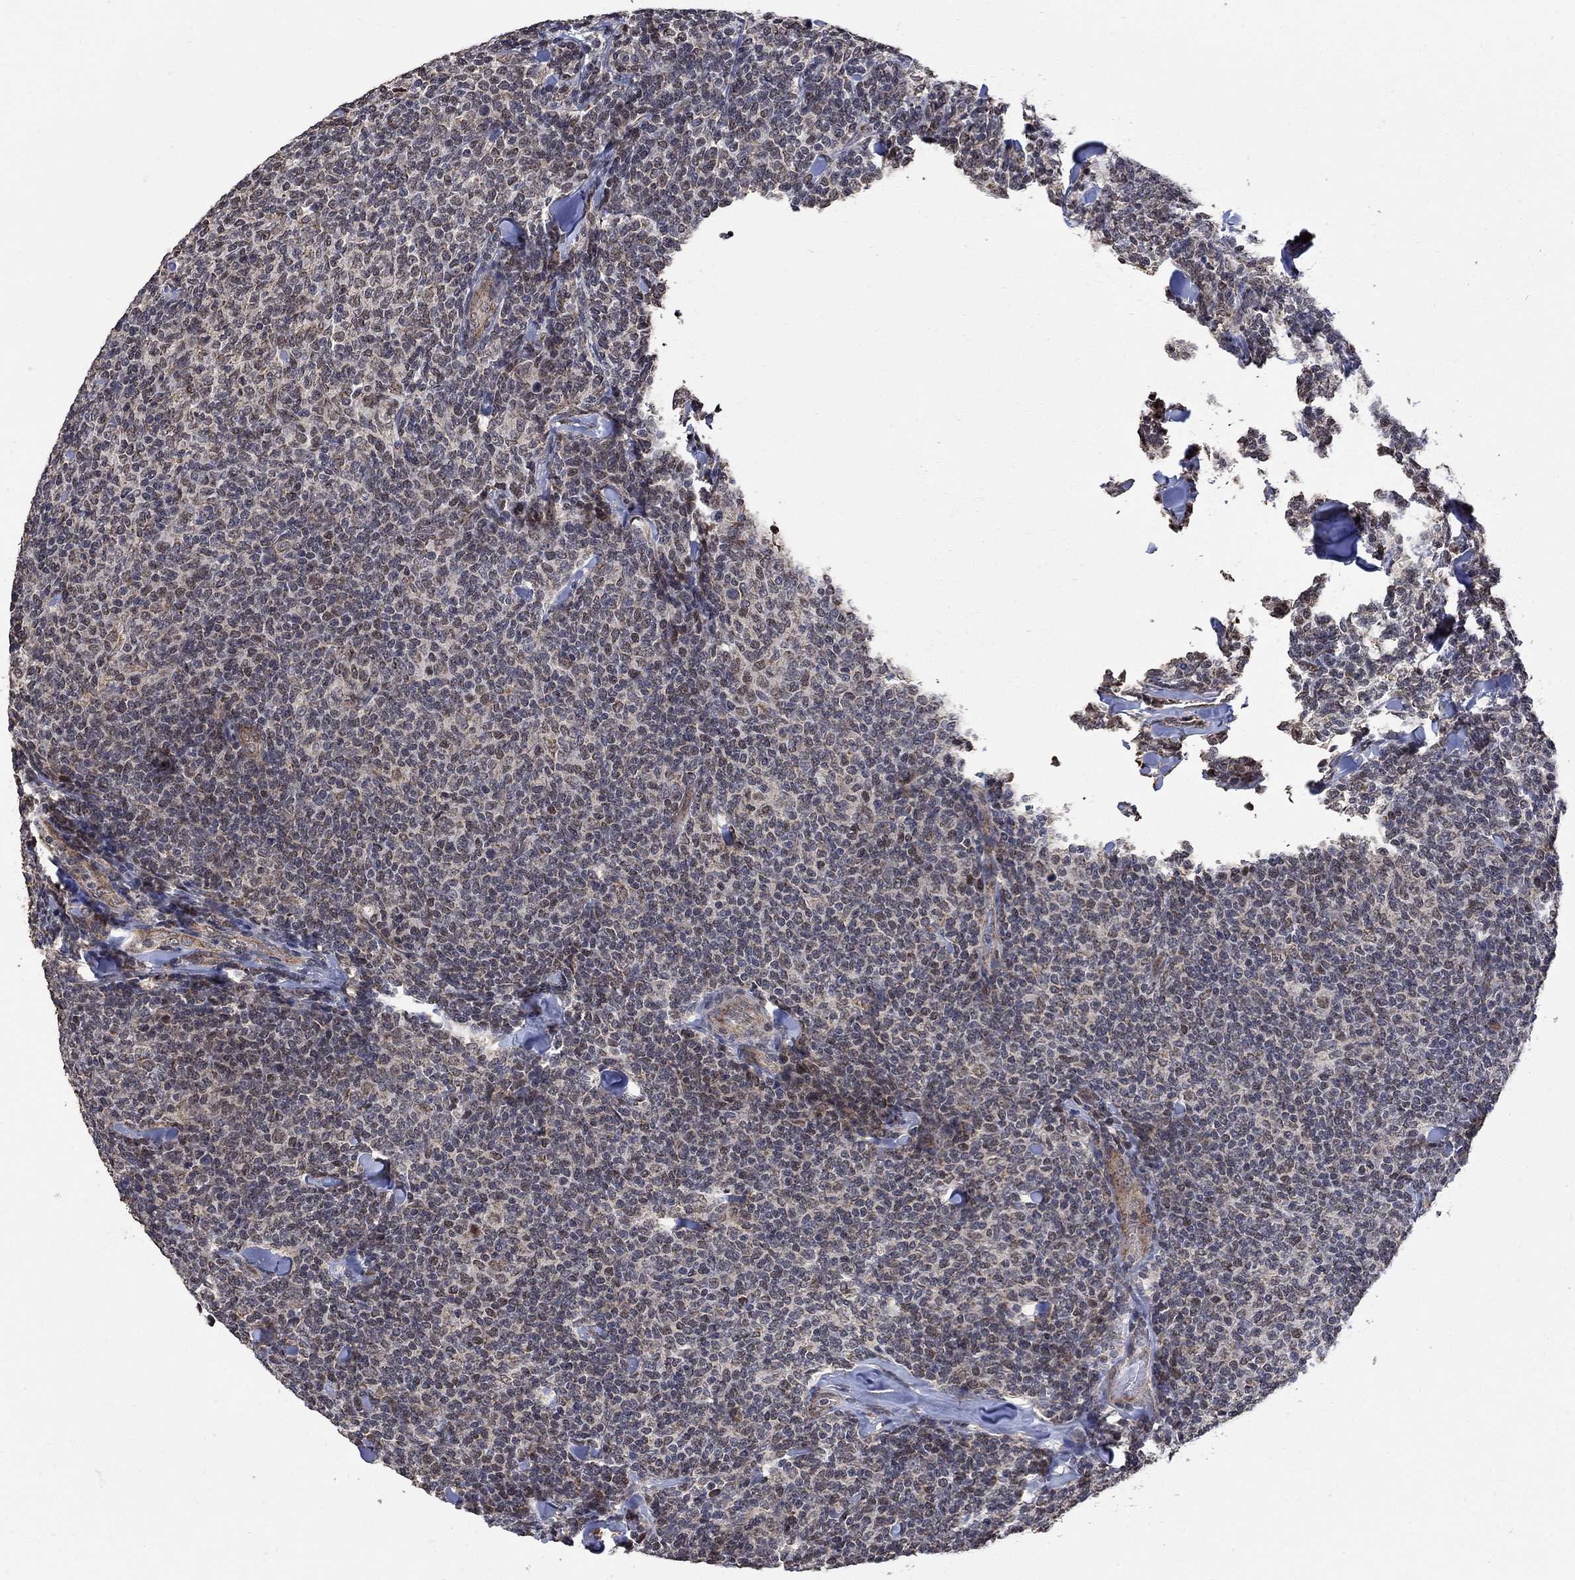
{"staining": {"intensity": "negative", "quantity": "none", "location": "none"}, "tissue": "lymphoma", "cell_type": "Tumor cells", "image_type": "cancer", "snomed": [{"axis": "morphology", "description": "Malignant lymphoma, non-Hodgkin's type, Low grade"}, {"axis": "topography", "description": "Lymph node"}], "caption": "This is an IHC photomicrograph of low-grade malignant lymphoma, non-Hodgkin's type. There is no staining in tumor cells.", "gene": "ANKRA2", "patient": {"sex": "female", "age": 56}}